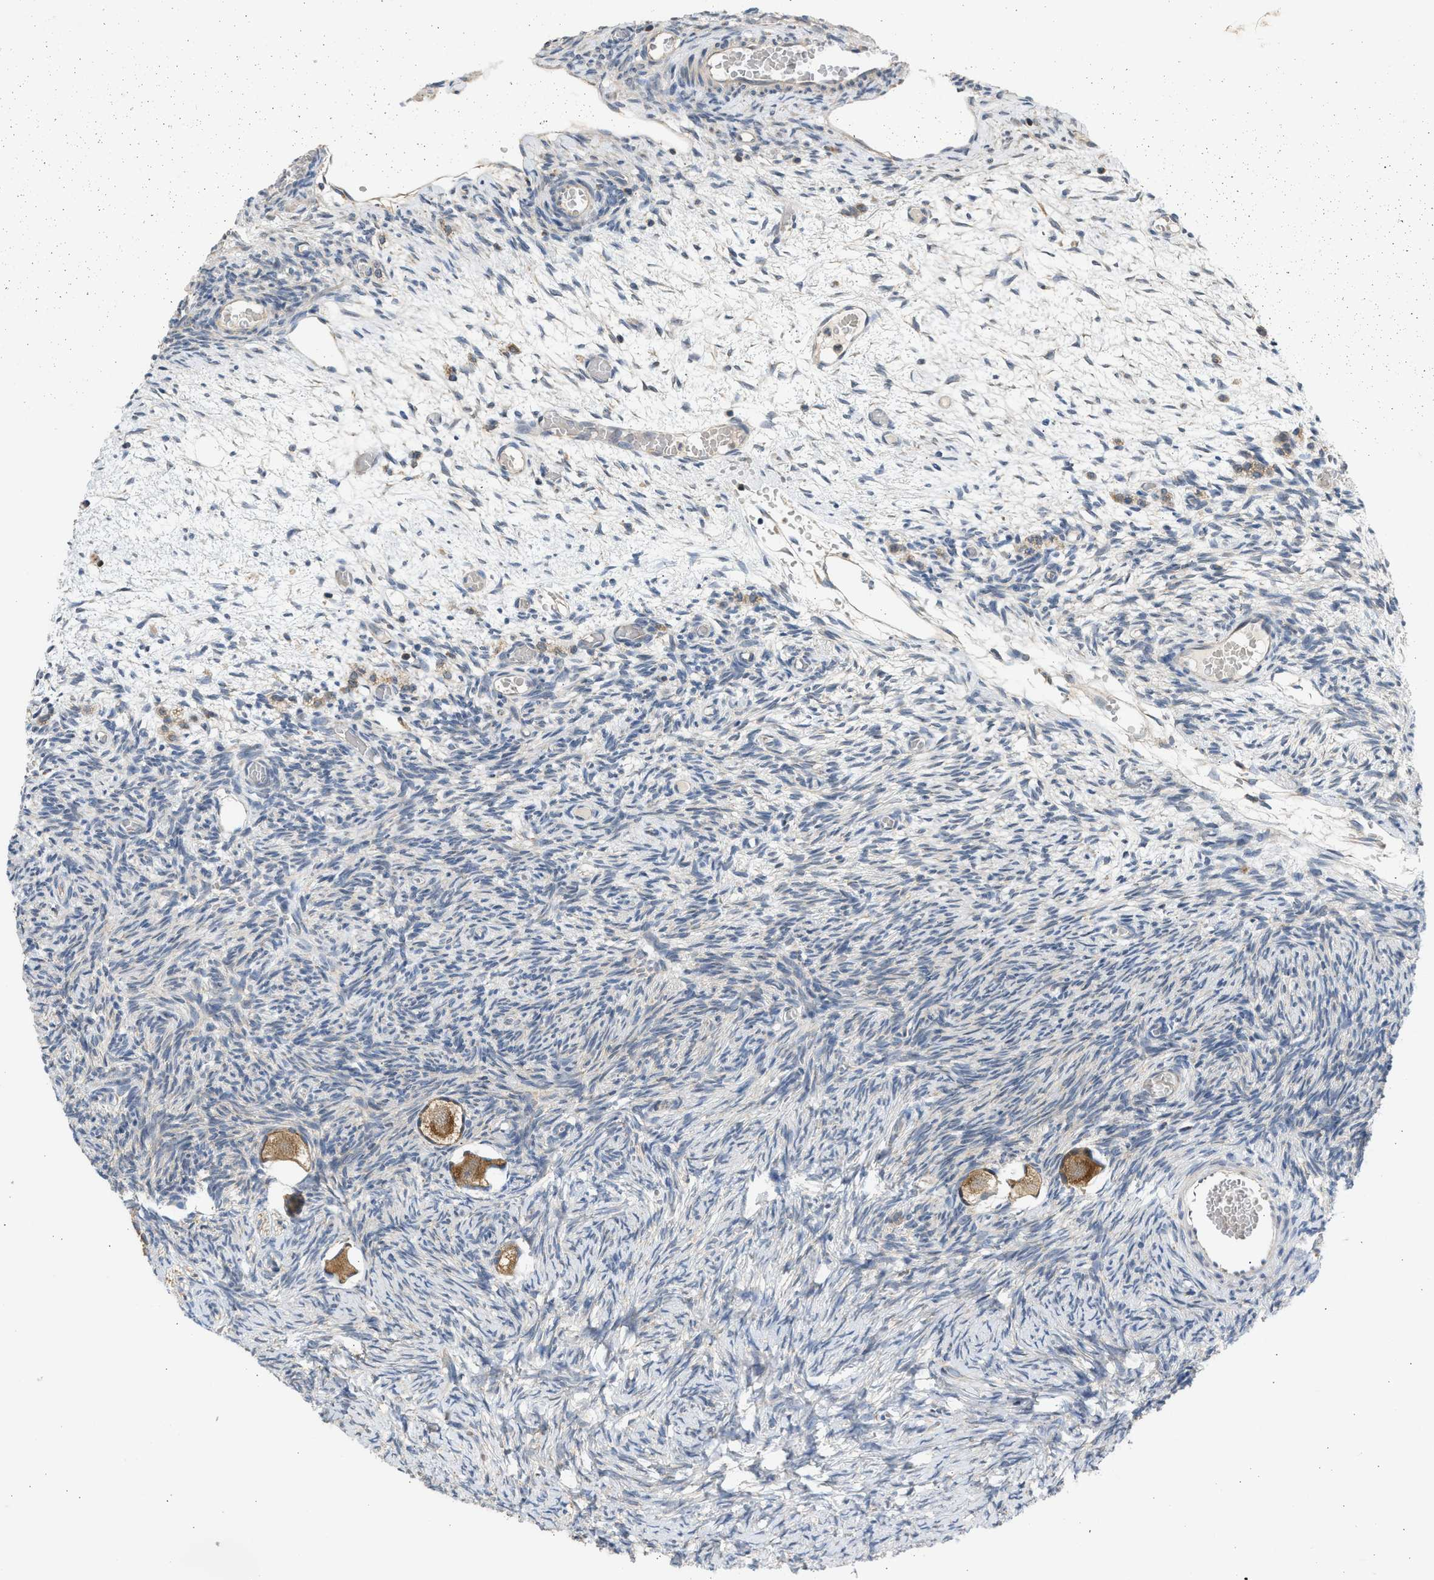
{"staining": {"intensity": "strong", "quantity": ">75%", "location": "cytoplasmic/membranous"}, "tissue": "ovary", "cell_type": "Follicle cells", "image_type": "normal", "snomed": [{"axis": "morphology", "description": "Normal tissue, NOS"}, {"axis": "topography", "description": "Ovary"}], "caption": "Follicle cells show high levels of strong cytoplasmic/membranous positivity in about >75% of cells in benign human ovary.", "gene": "CYP1A1", "patient": {"sex": "female", "age": 27}}